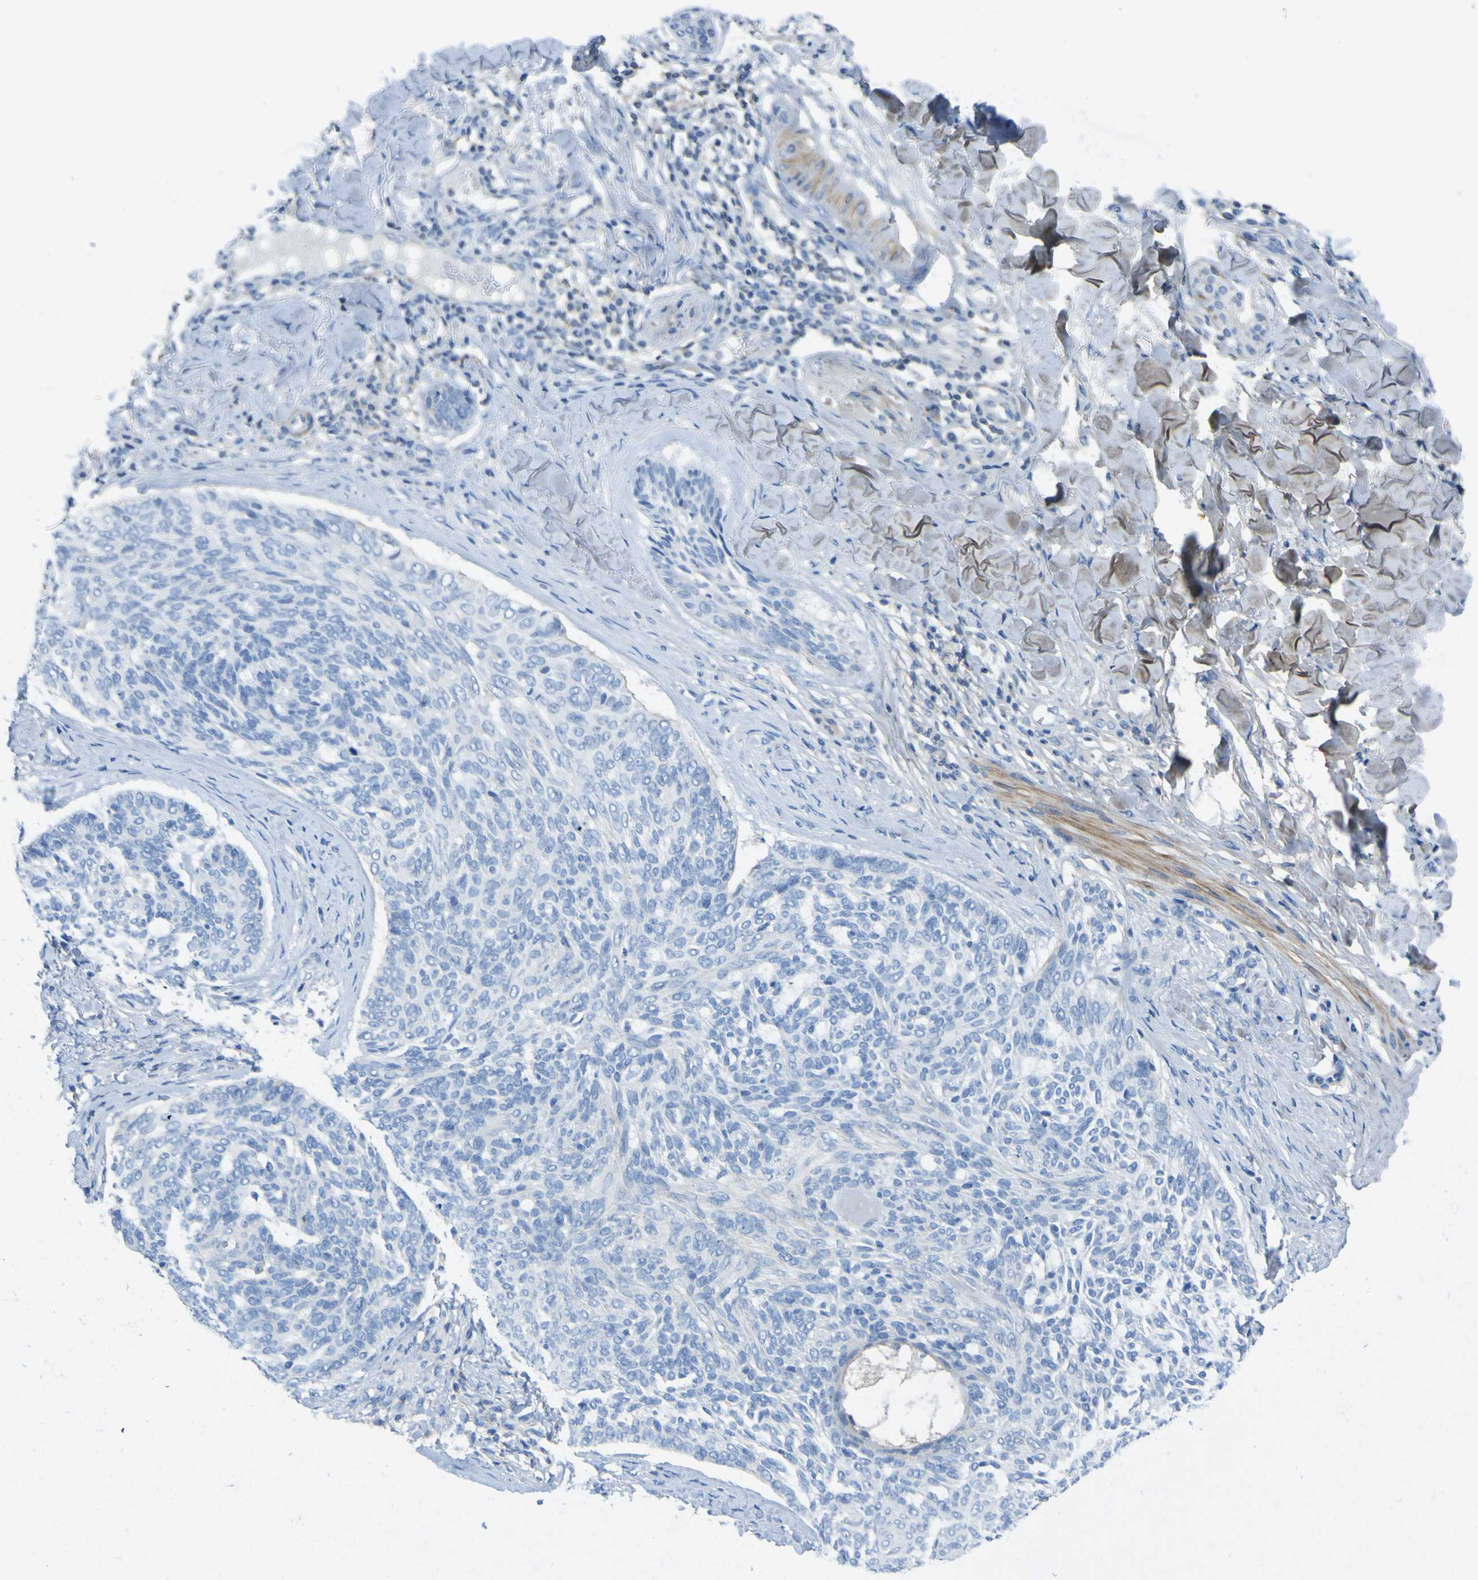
{"staining": {"intensity": "negative", "quantity": "none", "location": "none"}, "tissue": "skin cancer", "cell_type": "Tumor cells", "image_type": "cancer", "snomed": [{"axis": "morphology", "description": "Basal cell carcinoma"}, {"axis": "topography", "description": "Skin"}], "caption": "Immunohistochemical staining of basal cell carcinoma (skin) displays no significant staining in tumor cells.", "gene": "OGN", "patient": {"sex": "male", "age": 43}}